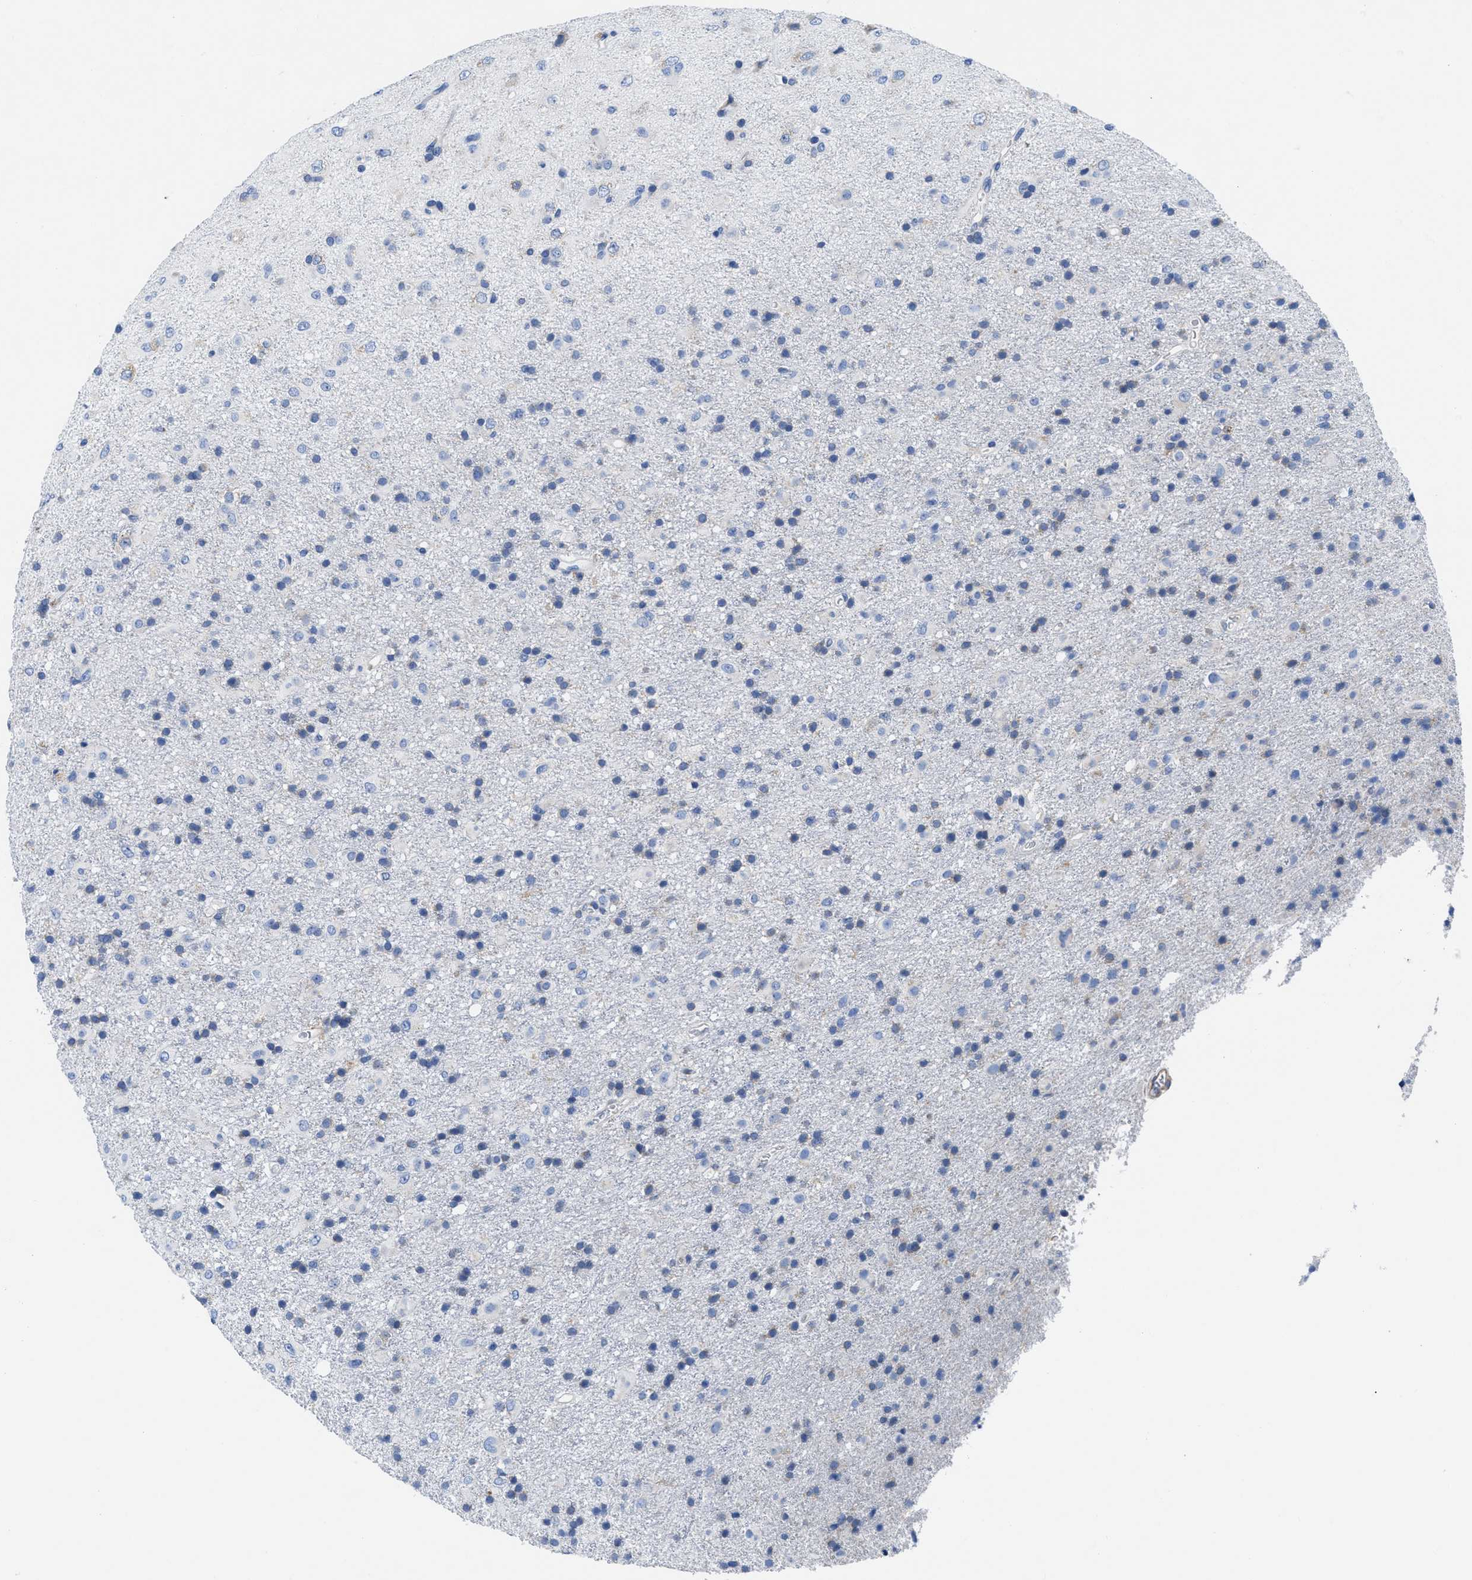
{"staining": {"intensity": "negative", "quantity": "none", "location": "none"}, "tissue": "glioma", "cell_type": "Tumor cells", "image_type": "cancer", "snomed": [{"axis": "morphology", "description": "Glioma, malignant, Low grade"}, {"axis": "topography", "description": "Brain"}], "caption": "Human glioma stained for a protein using immunohistochemistry (IHC) exhibits no positivity in tumor cells.", "gene": "HLA-DPA1", "patient": {"sex": "male", "age": 65}}